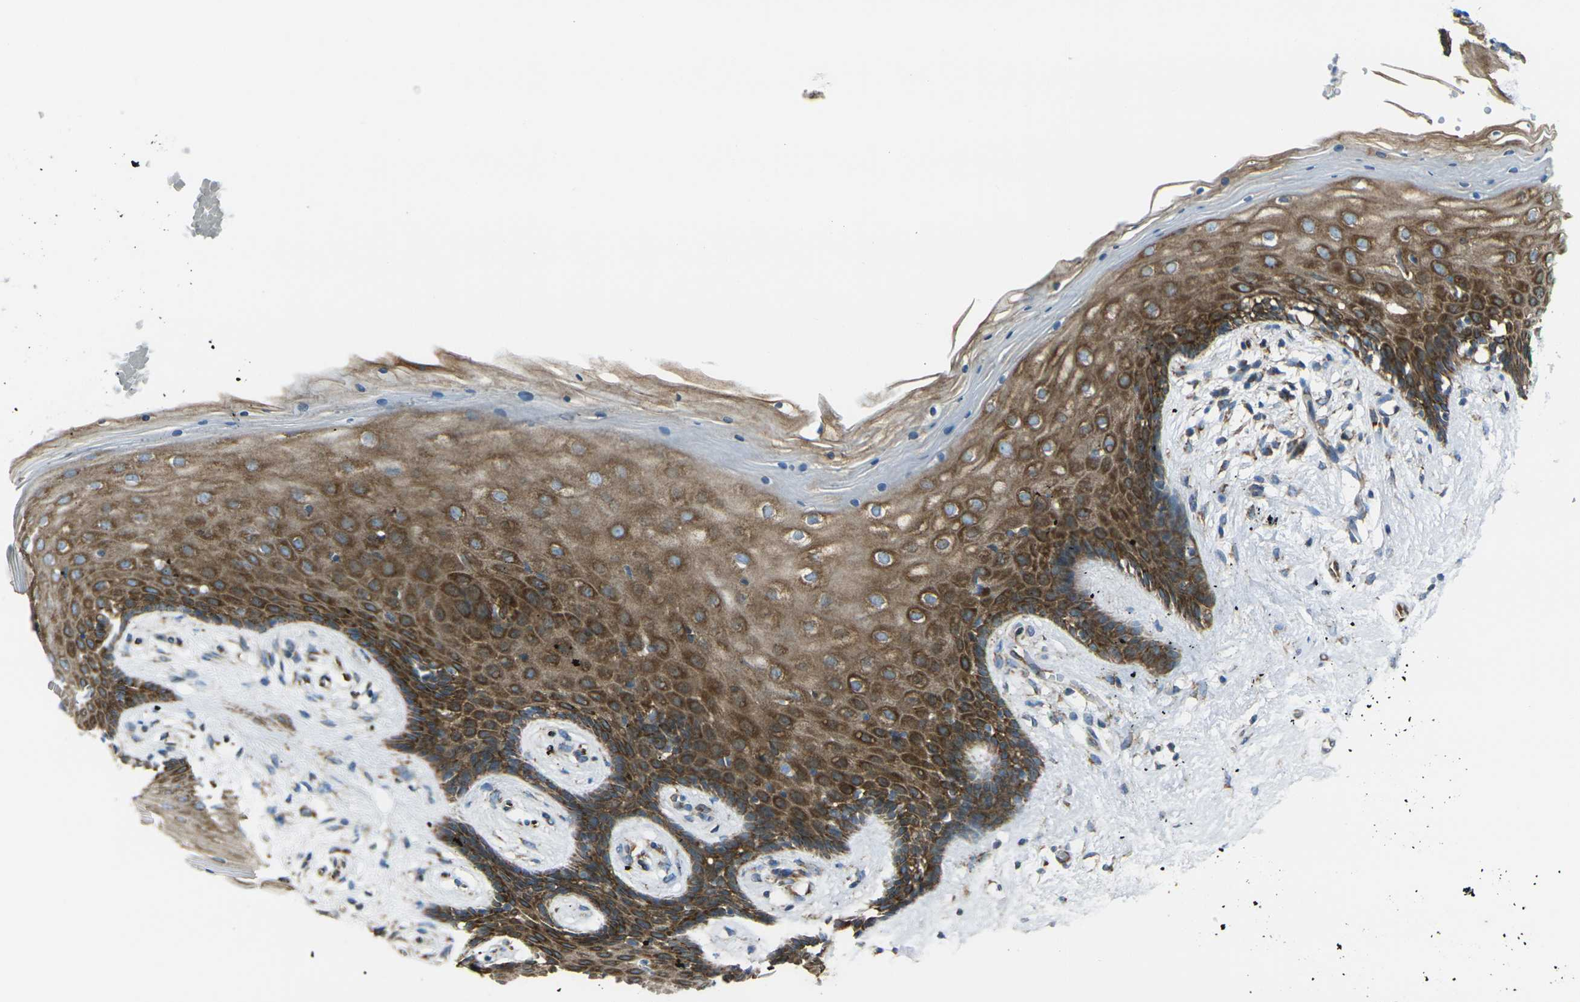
{"staining": {"intensity": "strong", "quantity": ">75%", "location": "cytoplasmic/membranous"}, "tissue": "vagina", "cell_type": "Squamous epithelial cells", "image_type": "normal", "snomed": [{"axis": "morphology", "description": "Normal tissue, NOS"}, {"axis": "topography", "description": "Vagina"}], "caption": "Brown immunohistochemical staining in benign human vagina reveals strong cytoplasmic/membranous expression in about >75% of squamous epithelial cells. (Brightfield microscopy of DAB IHC at high magnification).", "gene": "CELSR2", "patient": {"sex": "female", "age": 44}}